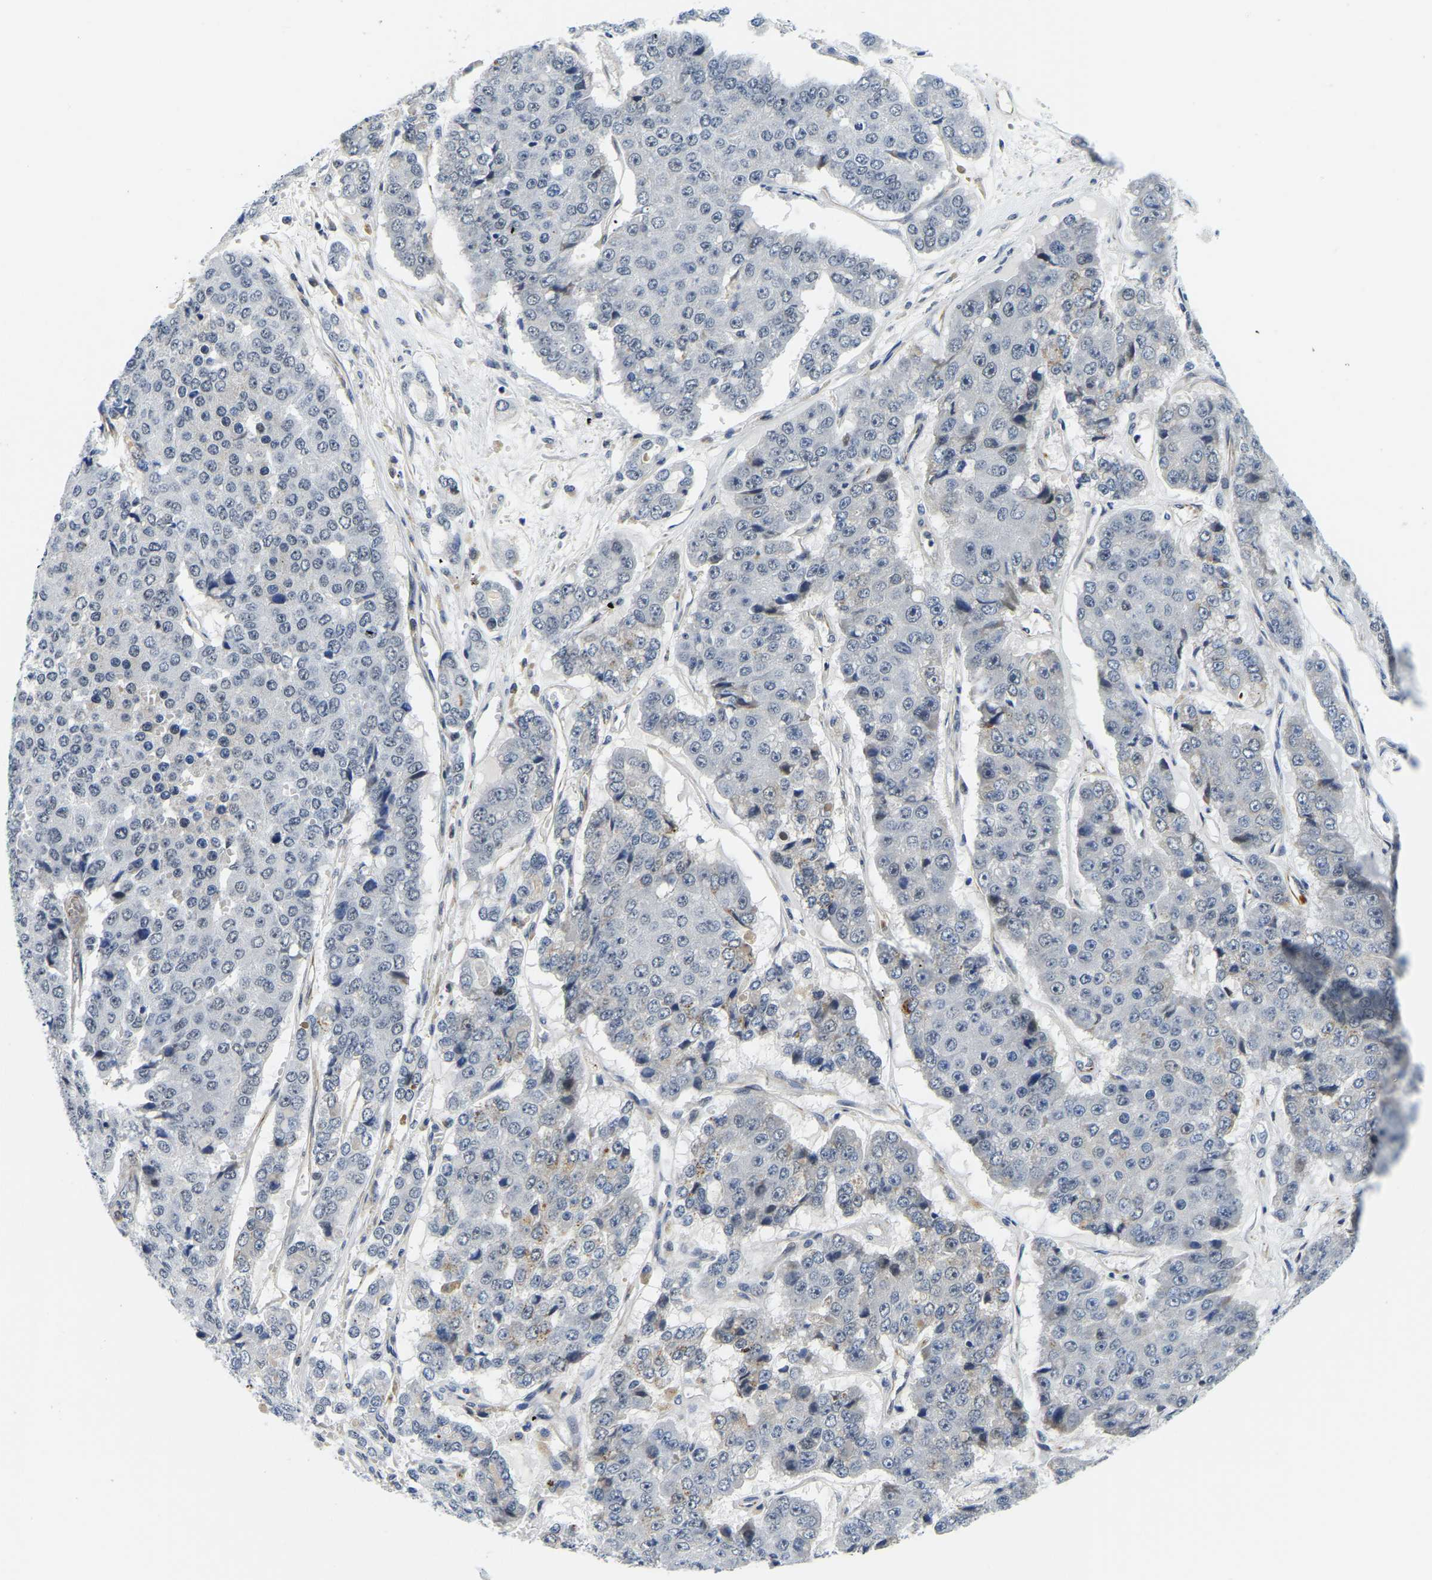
{"staining": {"intensity": "negative", "quantity": "none", "location": "none"}, "tissue": "pancreatic cancer", "cell_type": "Tumor cells", "image_type": "cancer", "snomed": [{"axis": "morphology", "description": "Adenocarcinoma, NOS"}, {"axis": "topography", "description": "Pancreas"}], "caption": "DAB immunohistochemical staining of pancreatic cancer (adenocarcinoma) exhibits no significant positivity in tumor cells. (Immunohistochemistry, brightfield microscopy, high magnification).", "gene": "POLDIP3", "patient": {"sex": "male", "age": 50}}